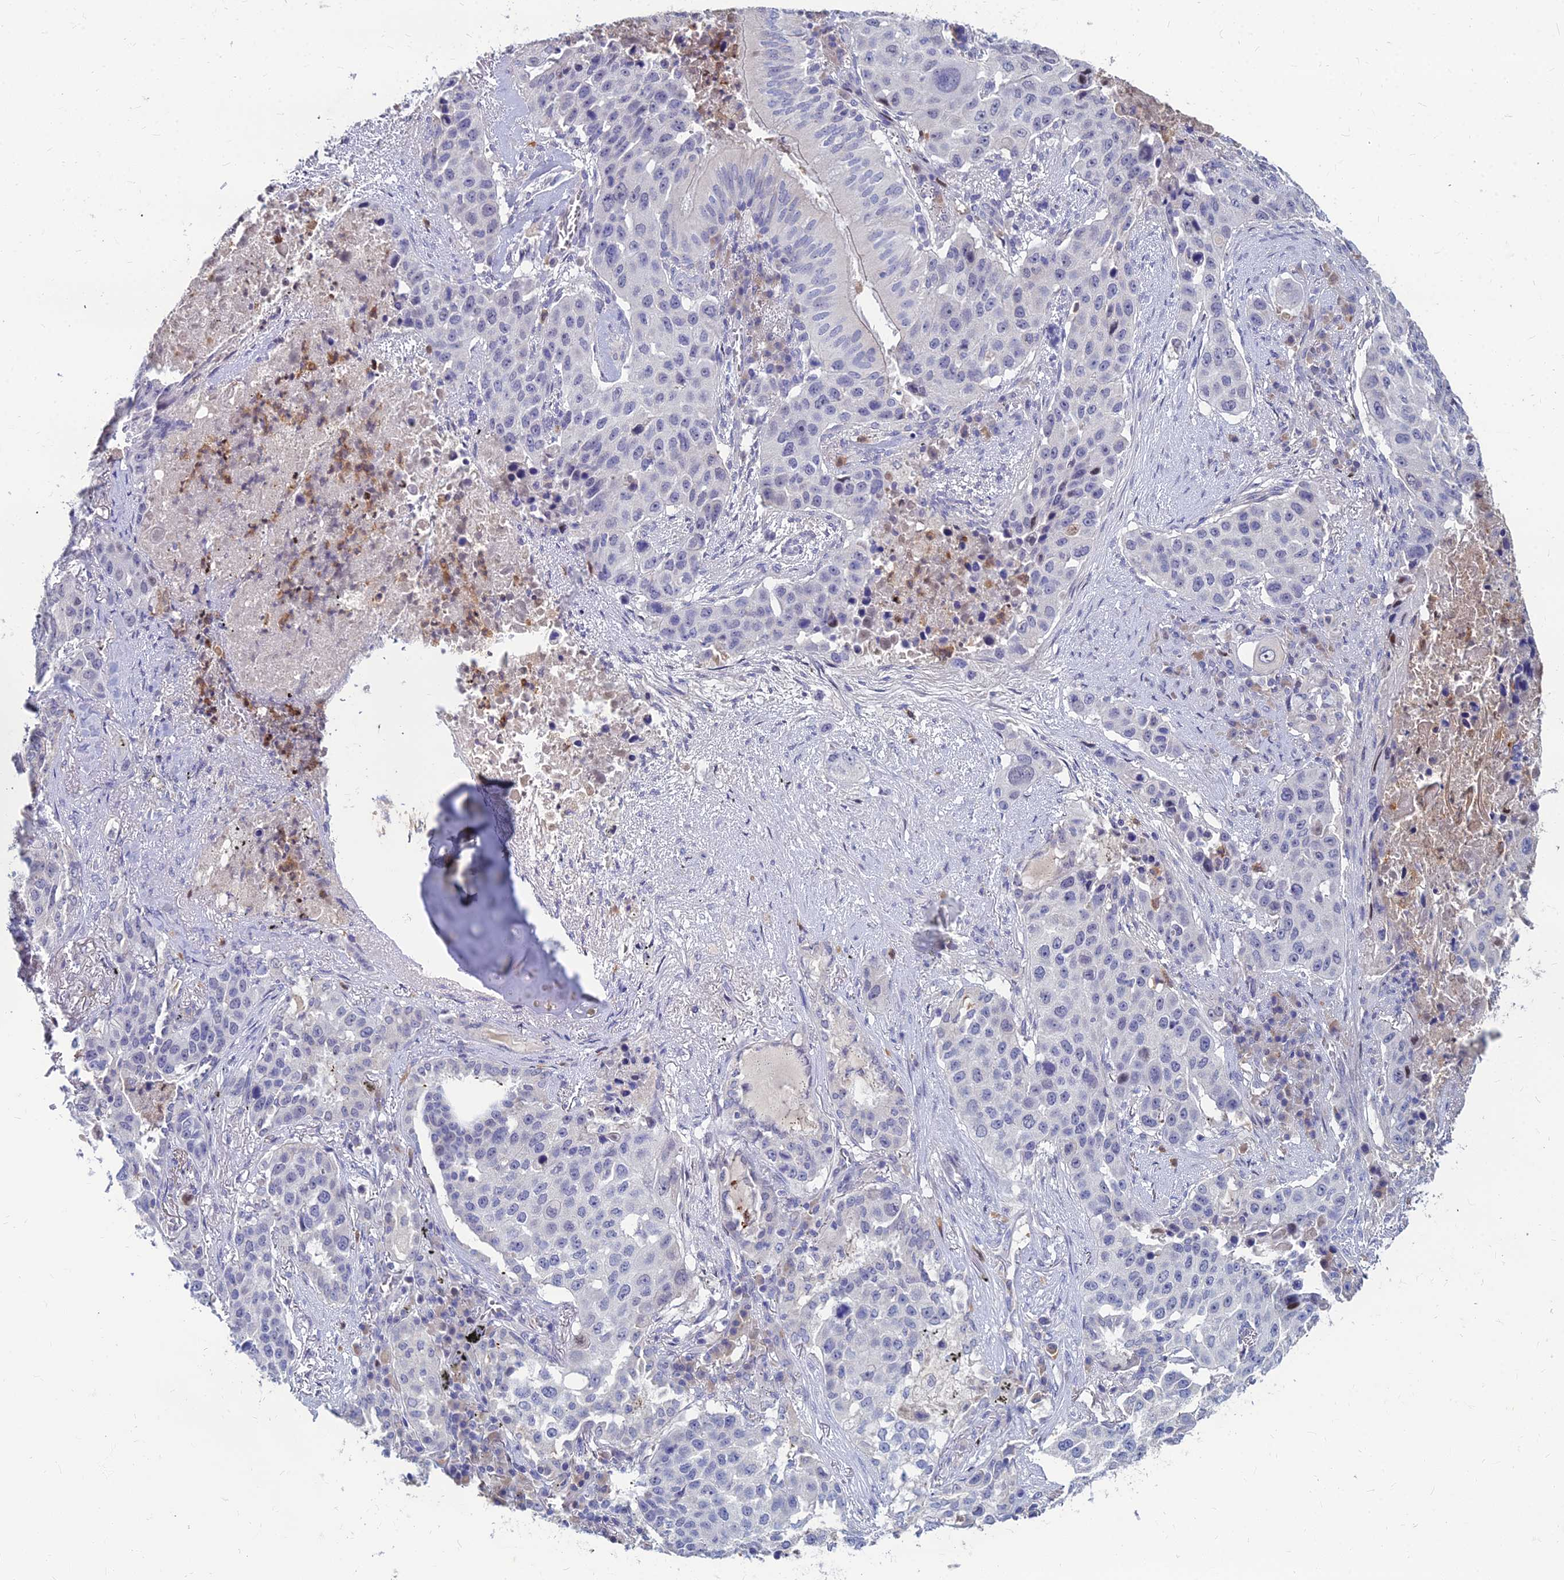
{"staining": {"intensity": "negative", "quantity": "none", "location": "none"}, "tissue": "lung cancer", "cell_type": "Tumor cells", "image_type": "cancer", "snomed": [{"axis": "morphology", "description": "Squamous cell carcinoma, NOS"}, {"axis": "topography", "description": "Lung"}], "caption": "Tumor cells are negative for brown protein staining in lung cancer. (Brightfield microscopy of DAB immunohistochemistry (IHC) at high magnification).", "gene": "GOLGA6D", "patient": {"sex": "female", "age": 63}}